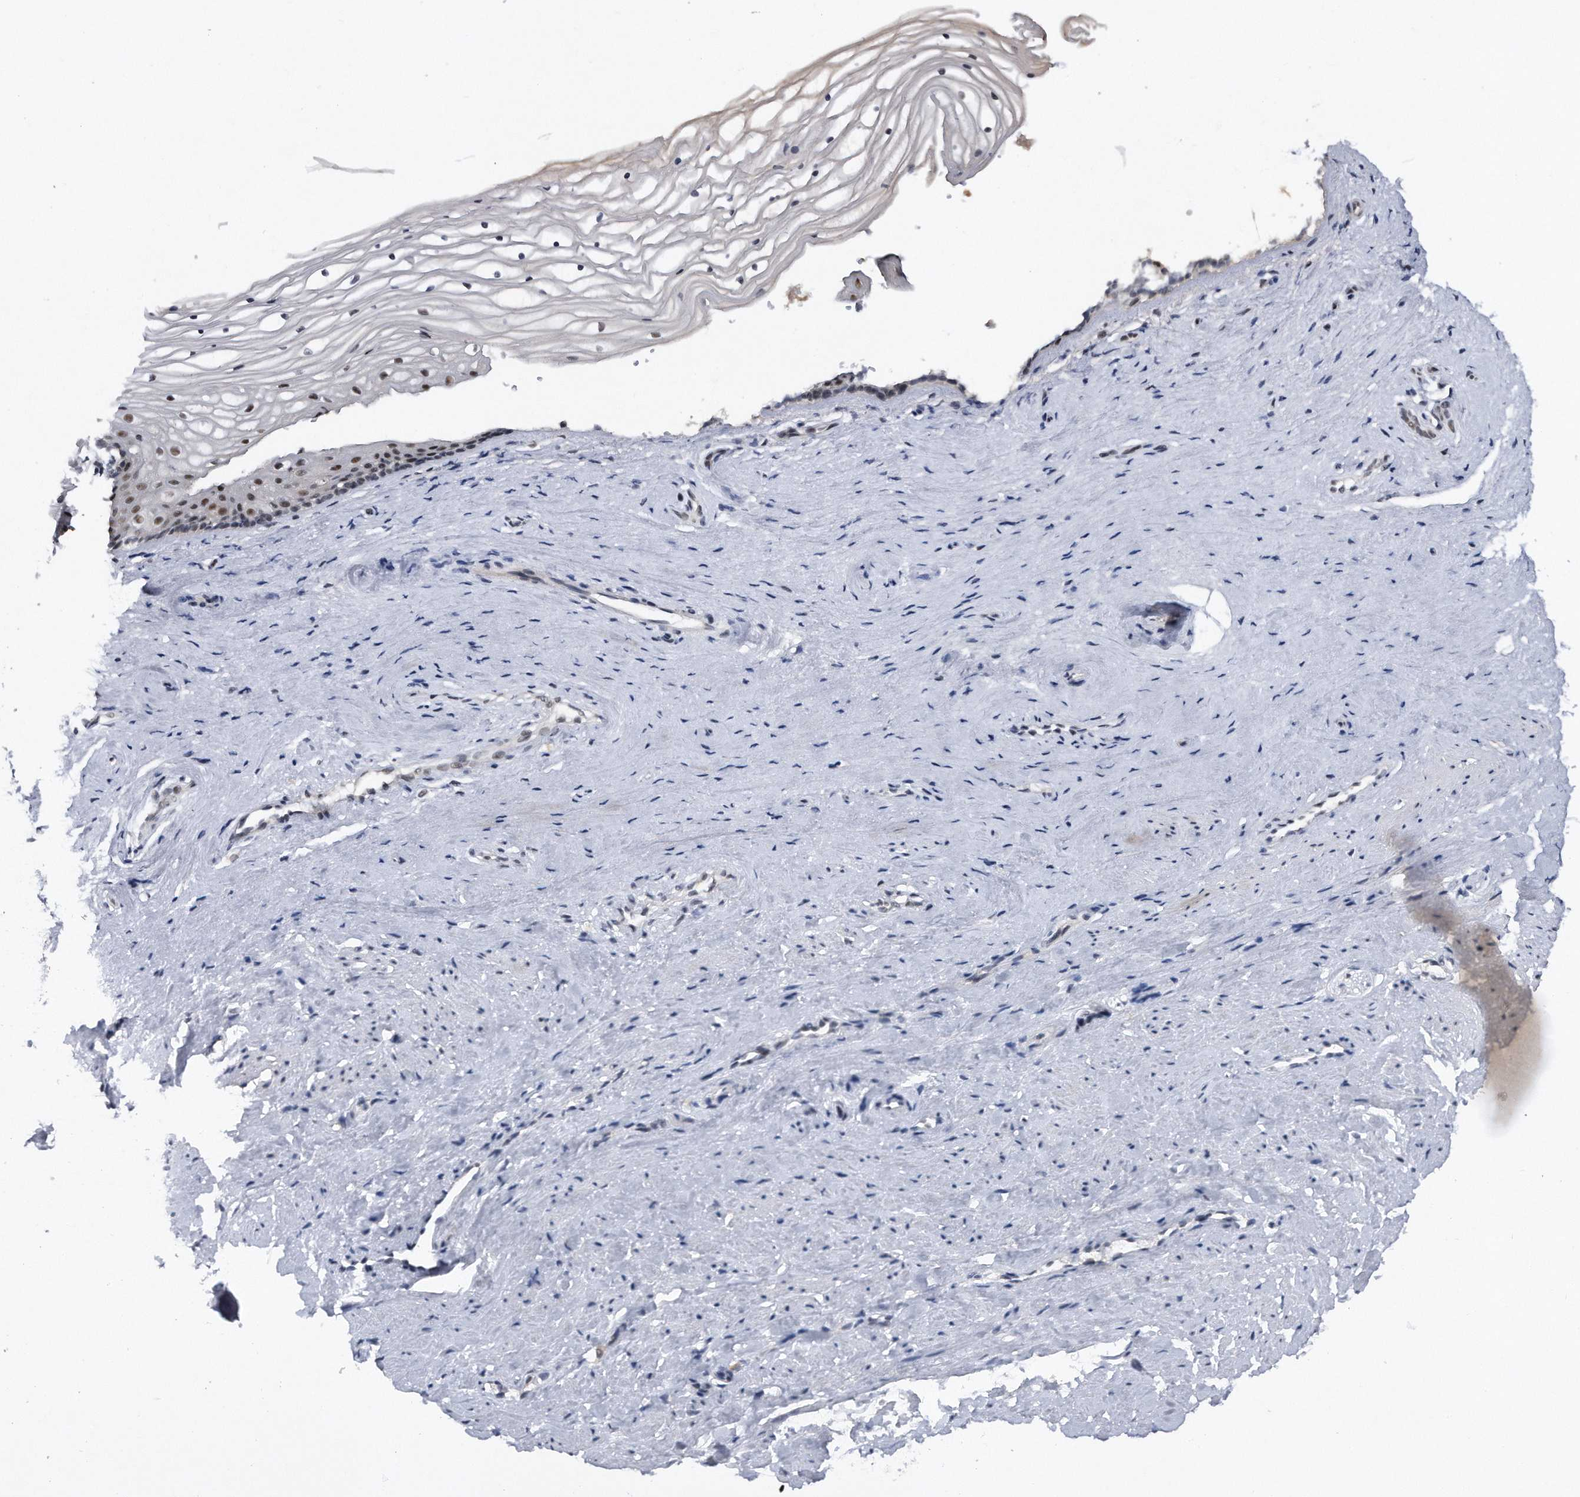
{"staining": {"intensity": "weak", "quantity": "25%-75%", "location": "nuclear"}, "tissue": "vagina", "cell_type": "Squamous epithelial cells", "image_type": "normal", "snomed": [{"axis": "morphology", "description": "Normal tissue, NOS"}, {"axis": "topography", "description": "Vagina"}], "caption": "Vagina stained with immunohistochemistry (IHC) reveals weak nuclear staining in about 25%-75% of squamous epithelial cells.", "gene": "VIRMA", "patient": {"sex": "female", "age": 46}}